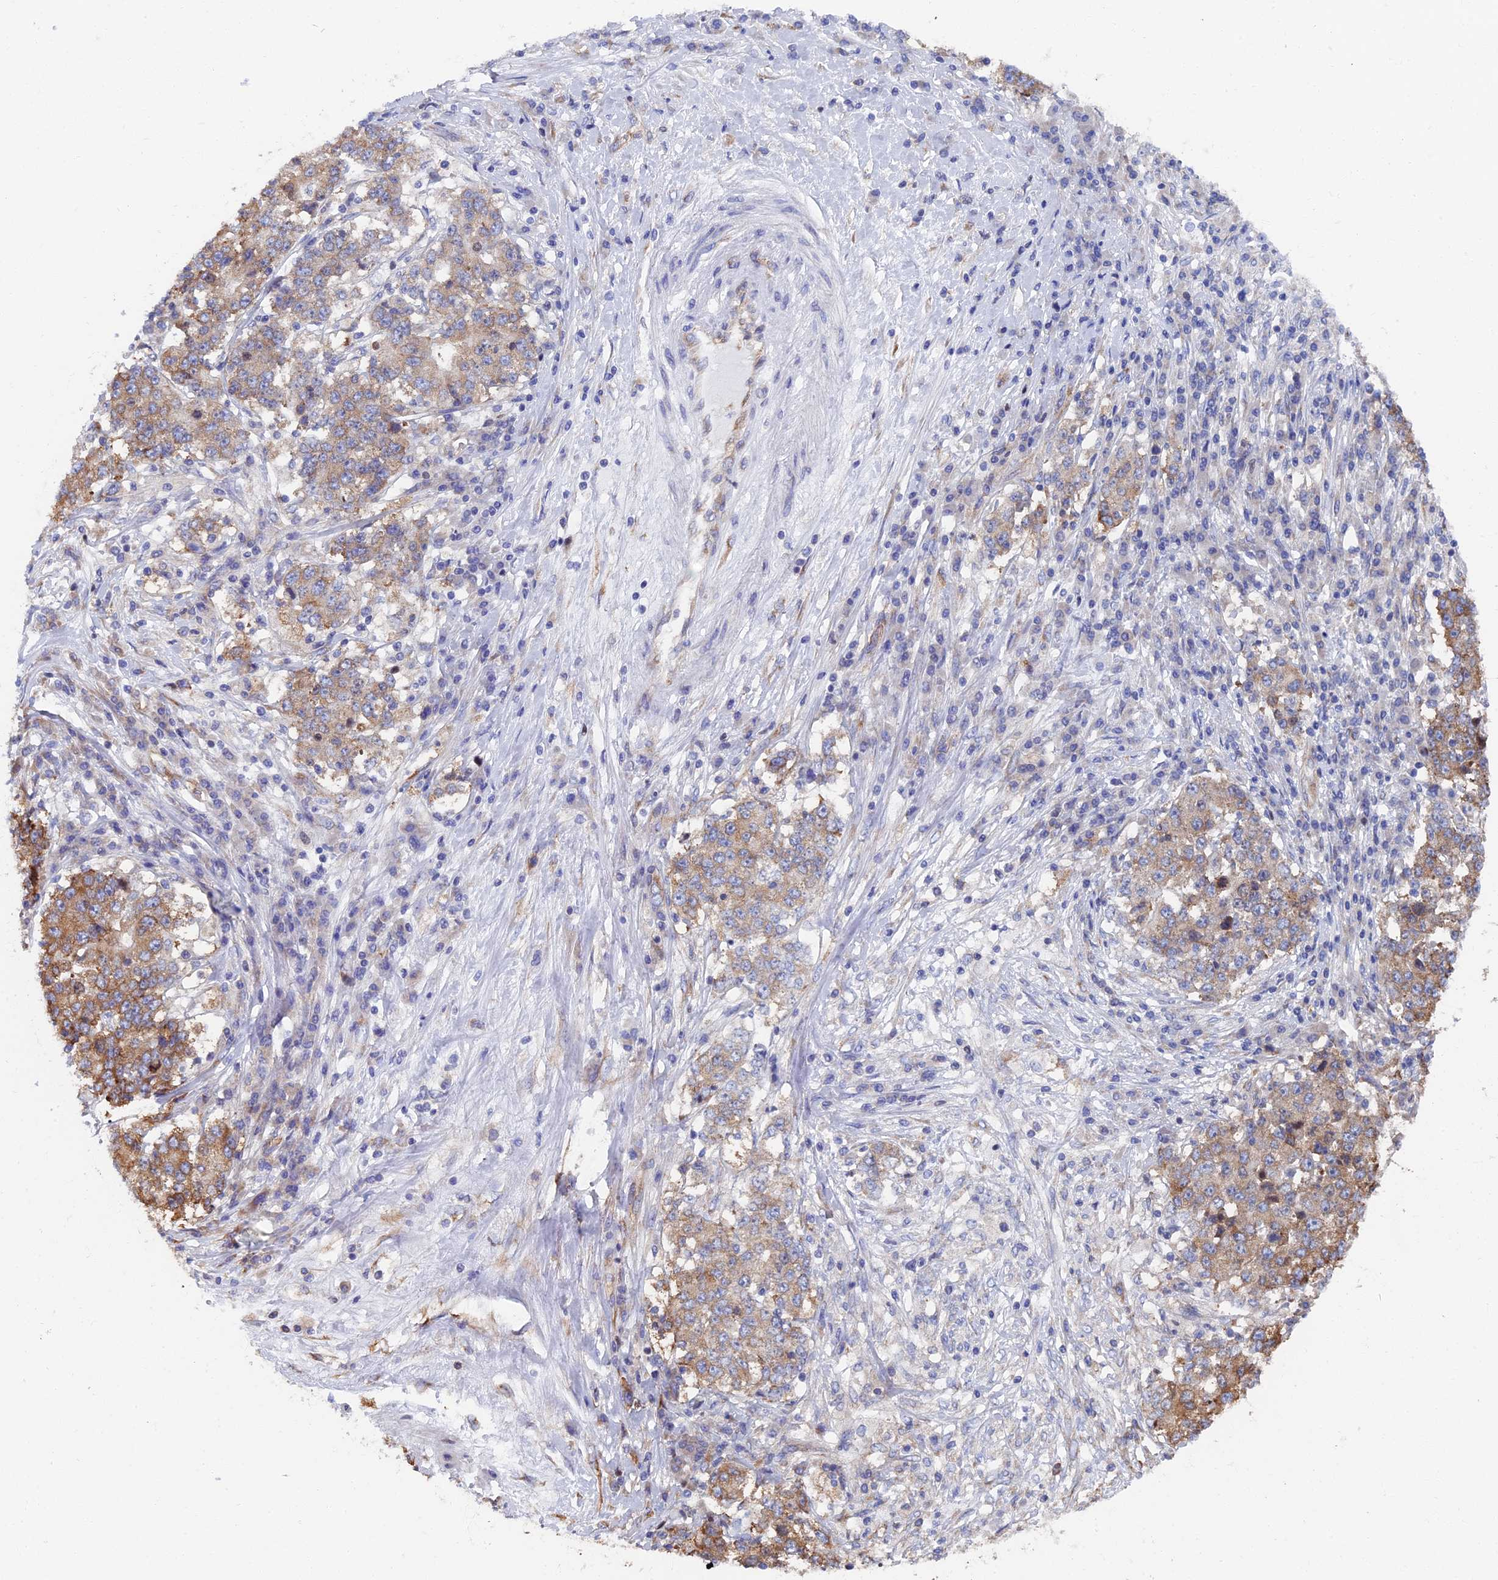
{"staining": {"intensity": "weak", "quantity": "25%-75%", "location": "cytoplasmic/membranous"}, "tissue": "stomach cancer", "cell_type": "Tumor cells", "image_type": "cancer", "snomed": [{"axis": "morphology", "description": "Adenocarcinoma, NOS"}, {"axis": "topography", "description": "Stomach"}], "caption": "IHC of stomach cancer reveals low levels of weak cytoplasmic/membranous positivity in approximately 25%-75% of tumor cells. (DAB (3,3'-diaminobenzidine) IHC with brightfield microscopy, high magnification).", "gene": "YBX1", "patient": {"sex": "male", "age": 59}}